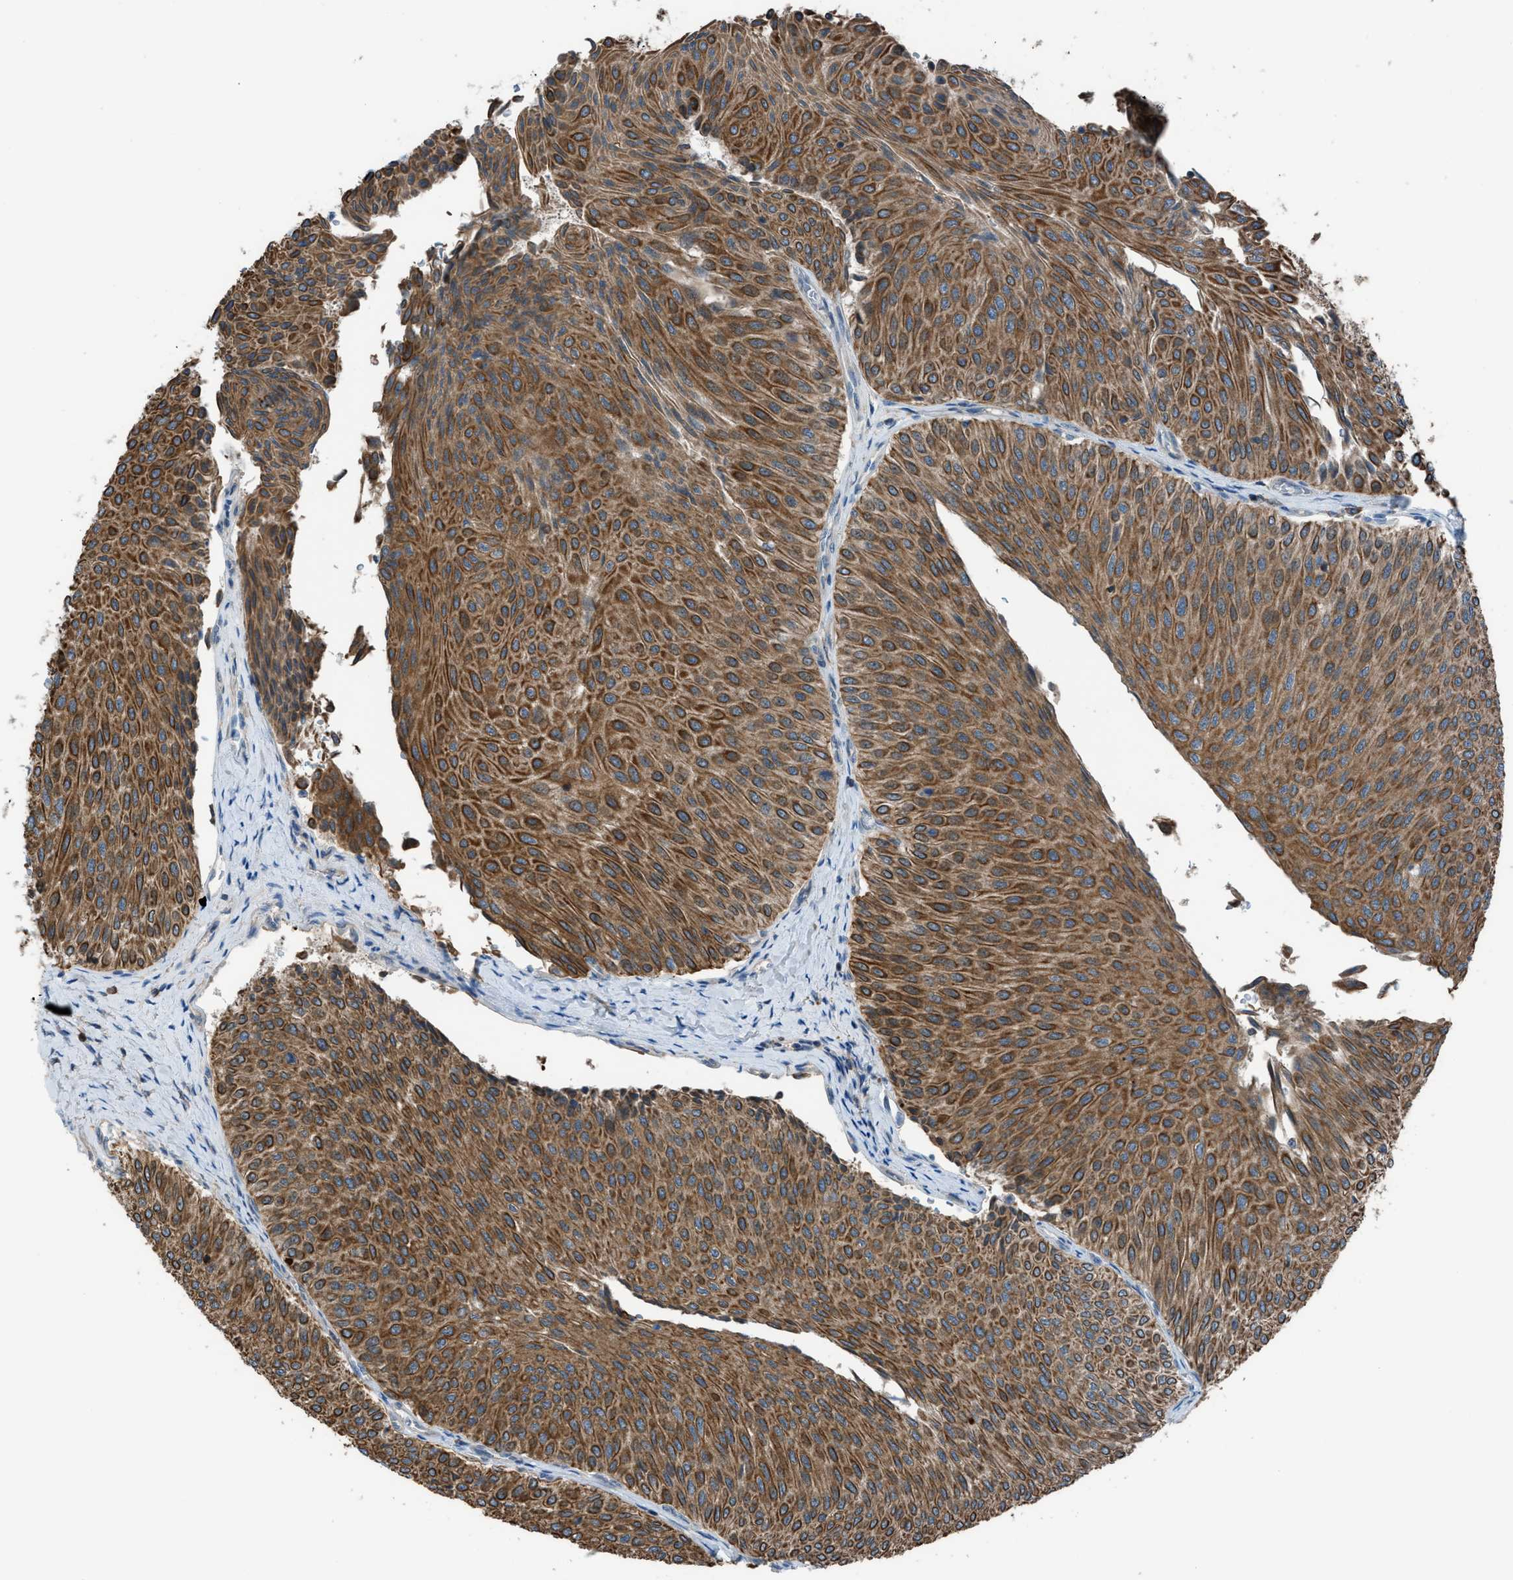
{"staining": {"intensity": "strong", "quantity": ">75%", "location": "cytoplasmic/membranous"}, "tissue": "urothelial cancer", "cell_type": "Tumor cells", "image_type": "cancer", "snomed": [{"axis": "morphology", "description": "Urothelial carcinoma, Low grade"}, {"axis": "topography", "description": "Urinary bladder"}], "caption": "This is an image of IHC staining of urothelial carcinoma (low-grade), which shows strong positivity in the cytoplasmic/membranous of tumor cells.", "gene": "DYRK1A", "patient": {"sex": "male", "age": 78}}